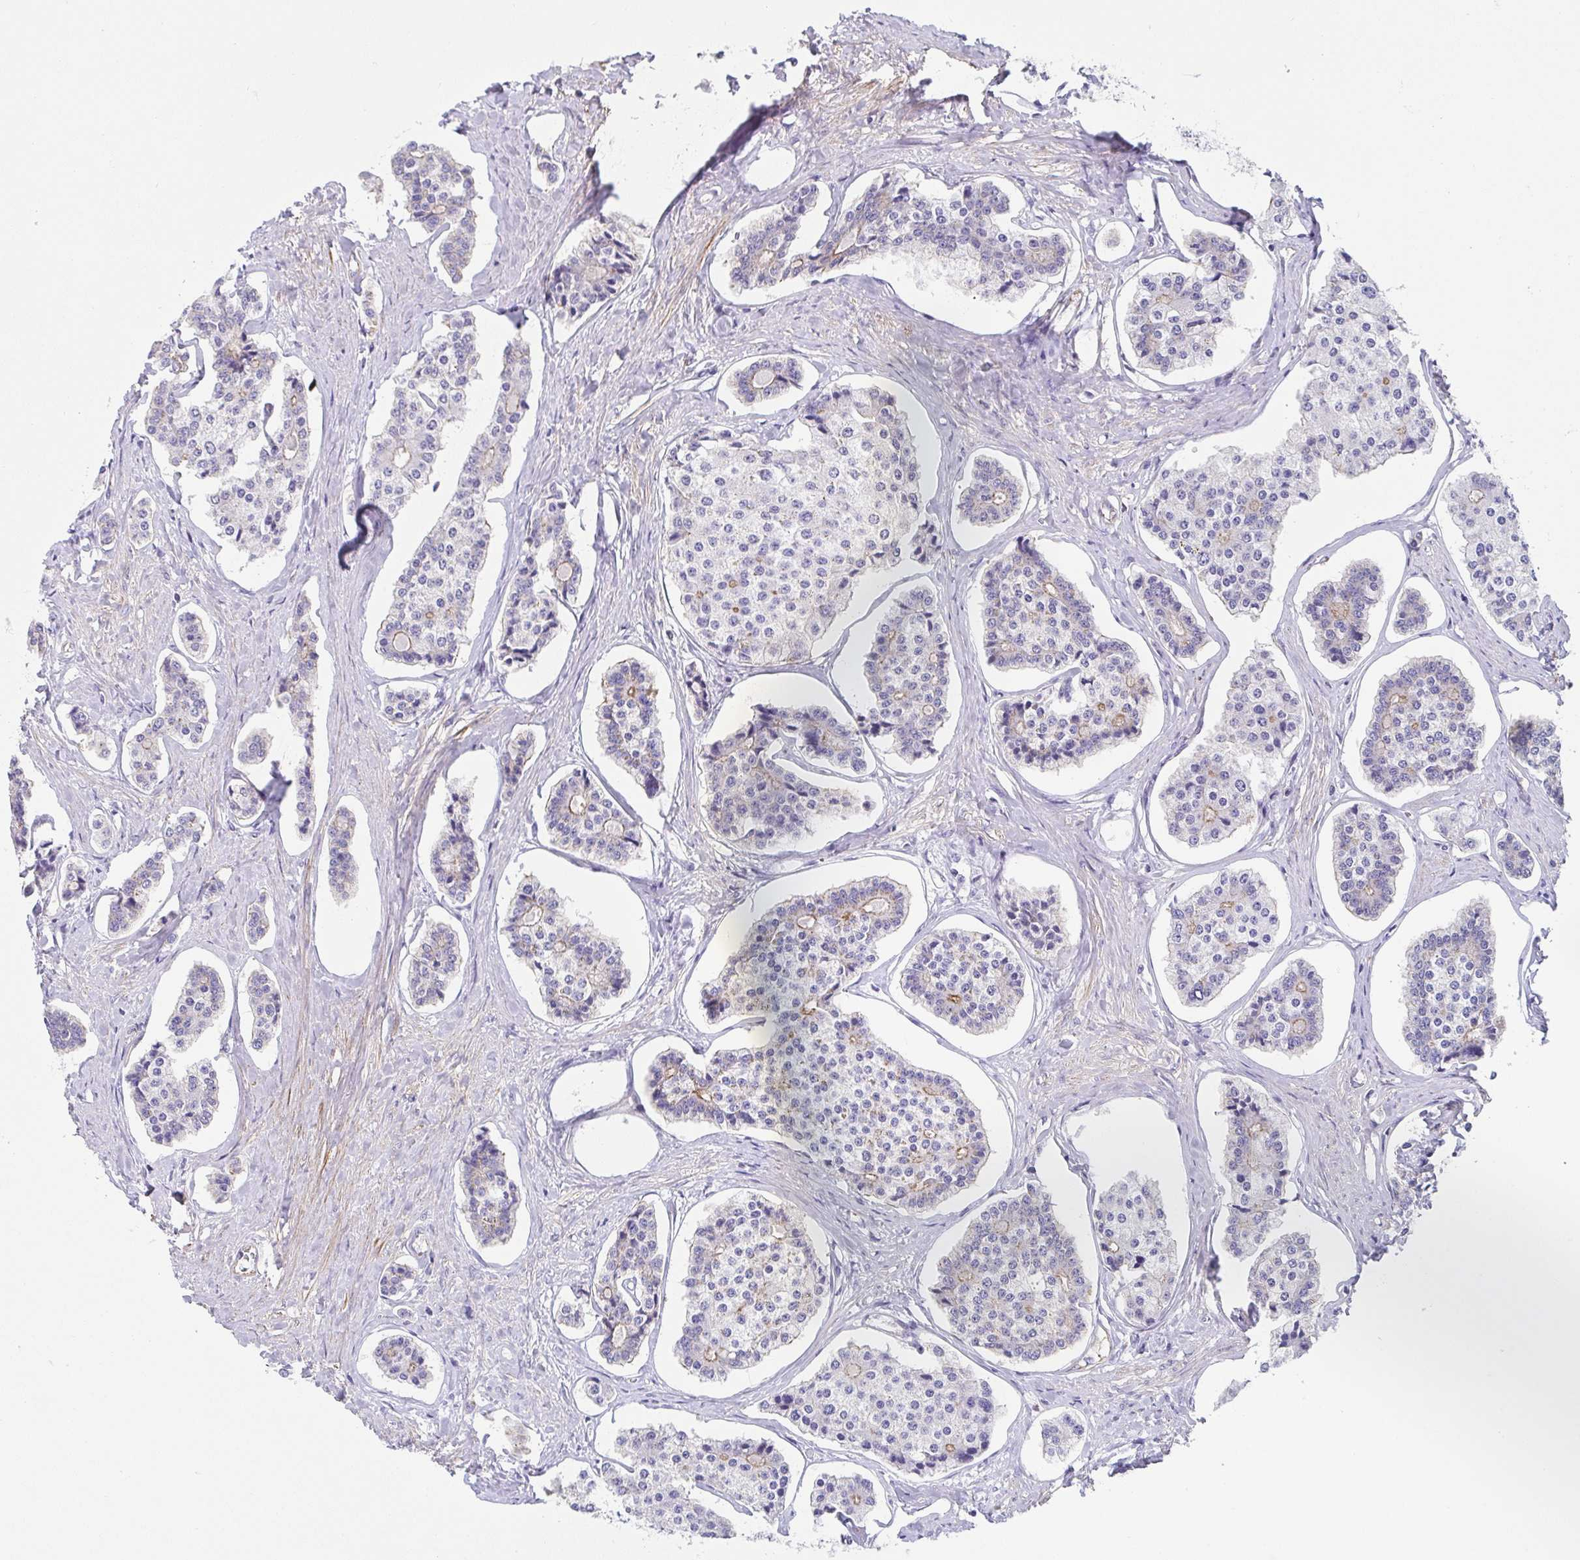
{"staining": {"intensity": "moderate", "quantity": "<25%", "location": "cytoplasmic/membranous"}, "tissue": "carcinoid", "cell_type": "Tumor cells", "image_type": "cancer", "snomed": [{"axis": "morphology", "description": "Carcinoid, malignant, NOS"}, {"axis": "topography", "description": "Small intestine"}], "caption": "DAB (3,3'-diaminobenzidine) immunohistochemical staining of human carcinoid reveals moderate cytoplasmic/membranous protein staining in approximately <25% of tumor cells.", "gene": "TRAM2", "patient": {"sex": "female", "age": 65}}